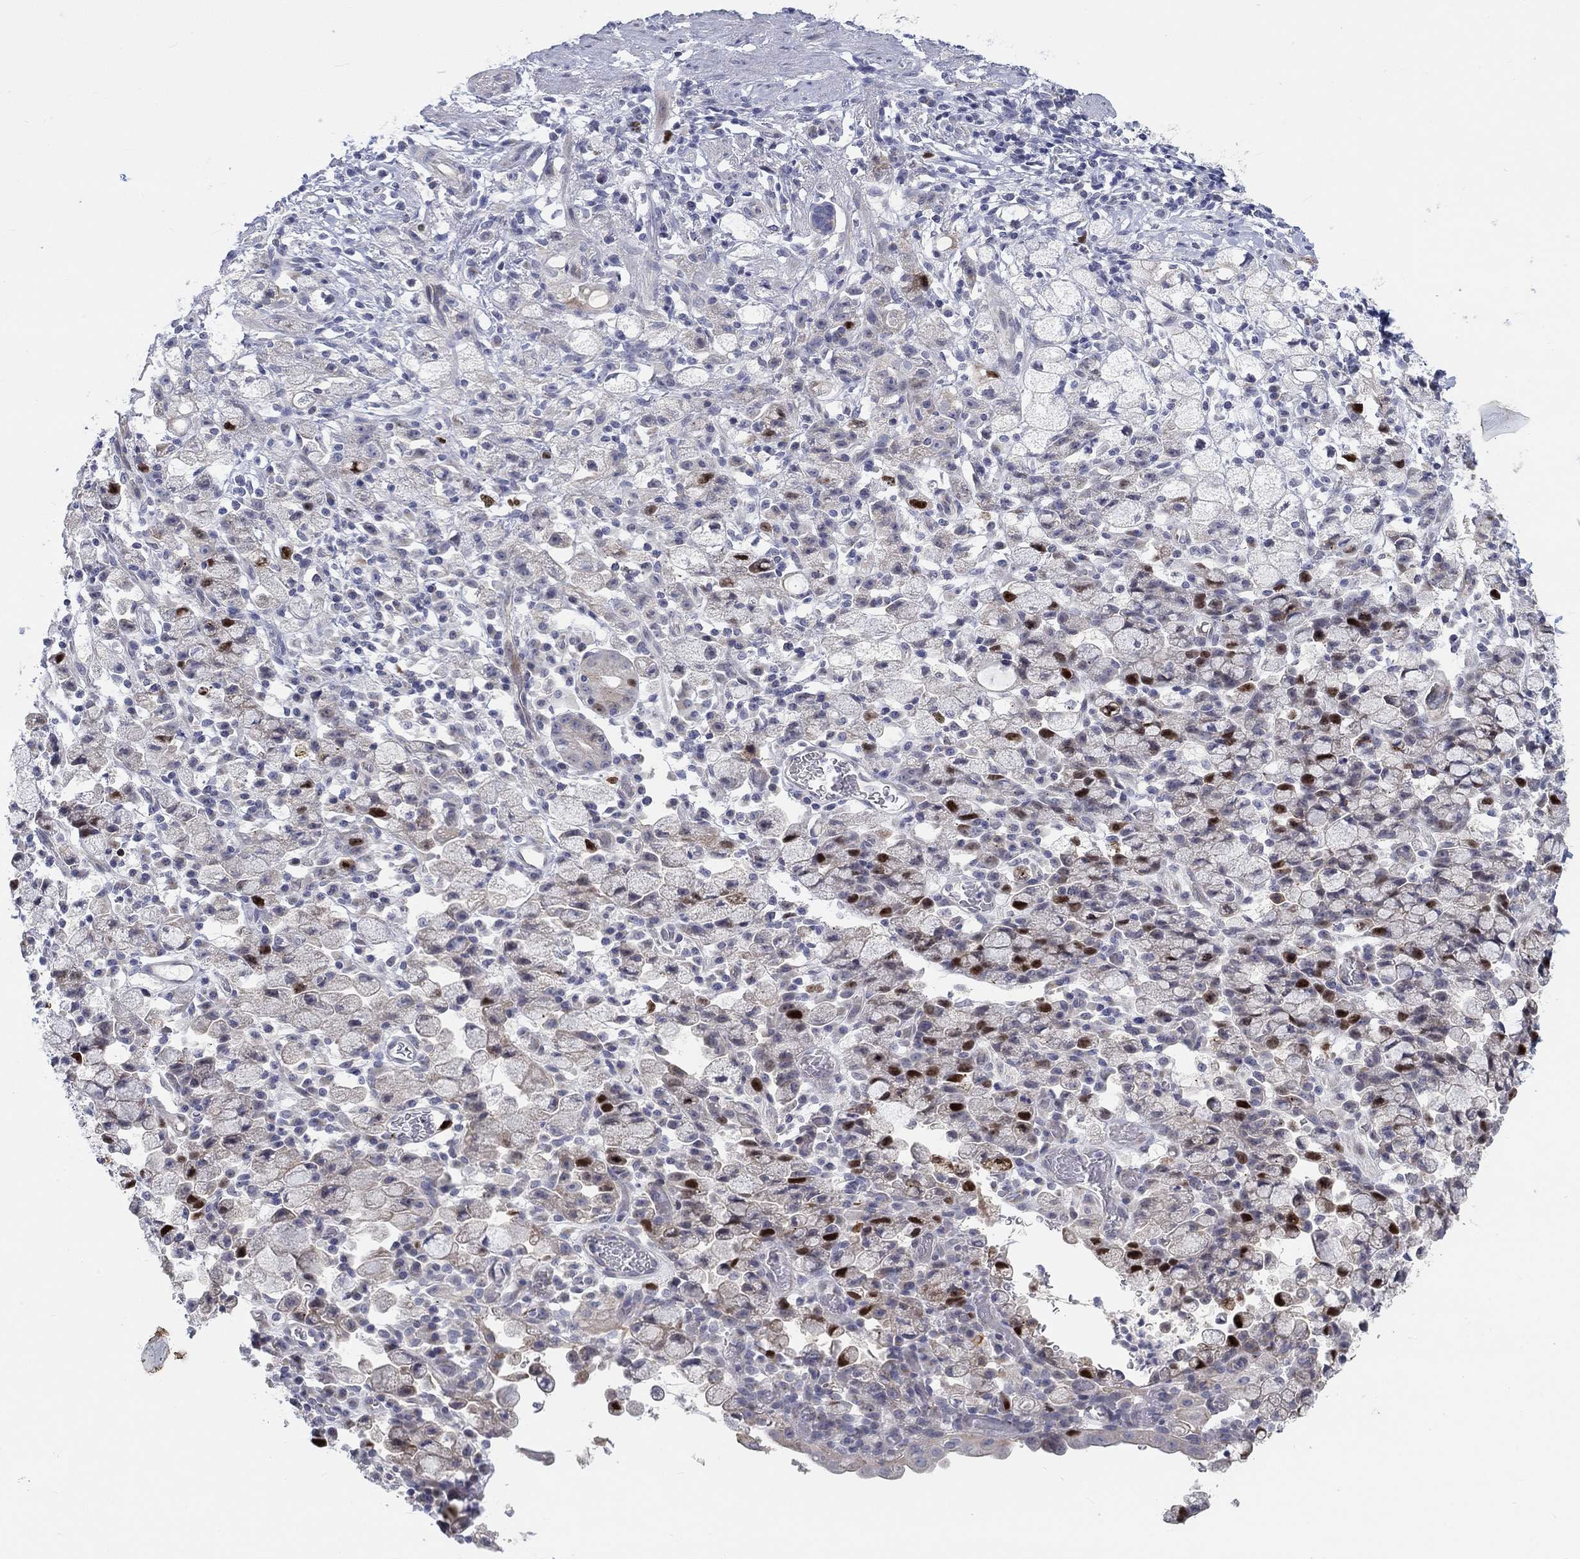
{"staining": {"intensity": "strong", "quantity": "<25%", "location": "nuclear"}, "tissue": "stomach cancer", "cell_type": "Tumor cells", "image_type": "cancer", "snomed": [{"axis": "morphology", "description": "Adenocarcinoma, NOS"}, {"axis": "topography", "description": "Stomach"}], "caption": "IHC (DAB) staining of stomach cancer (adenocarcinoma) reveals strong nuclear protein staining in about <25% of tumor cells.", "gene": "PRC1", "patient": {"sex": "male", "age": 58}}